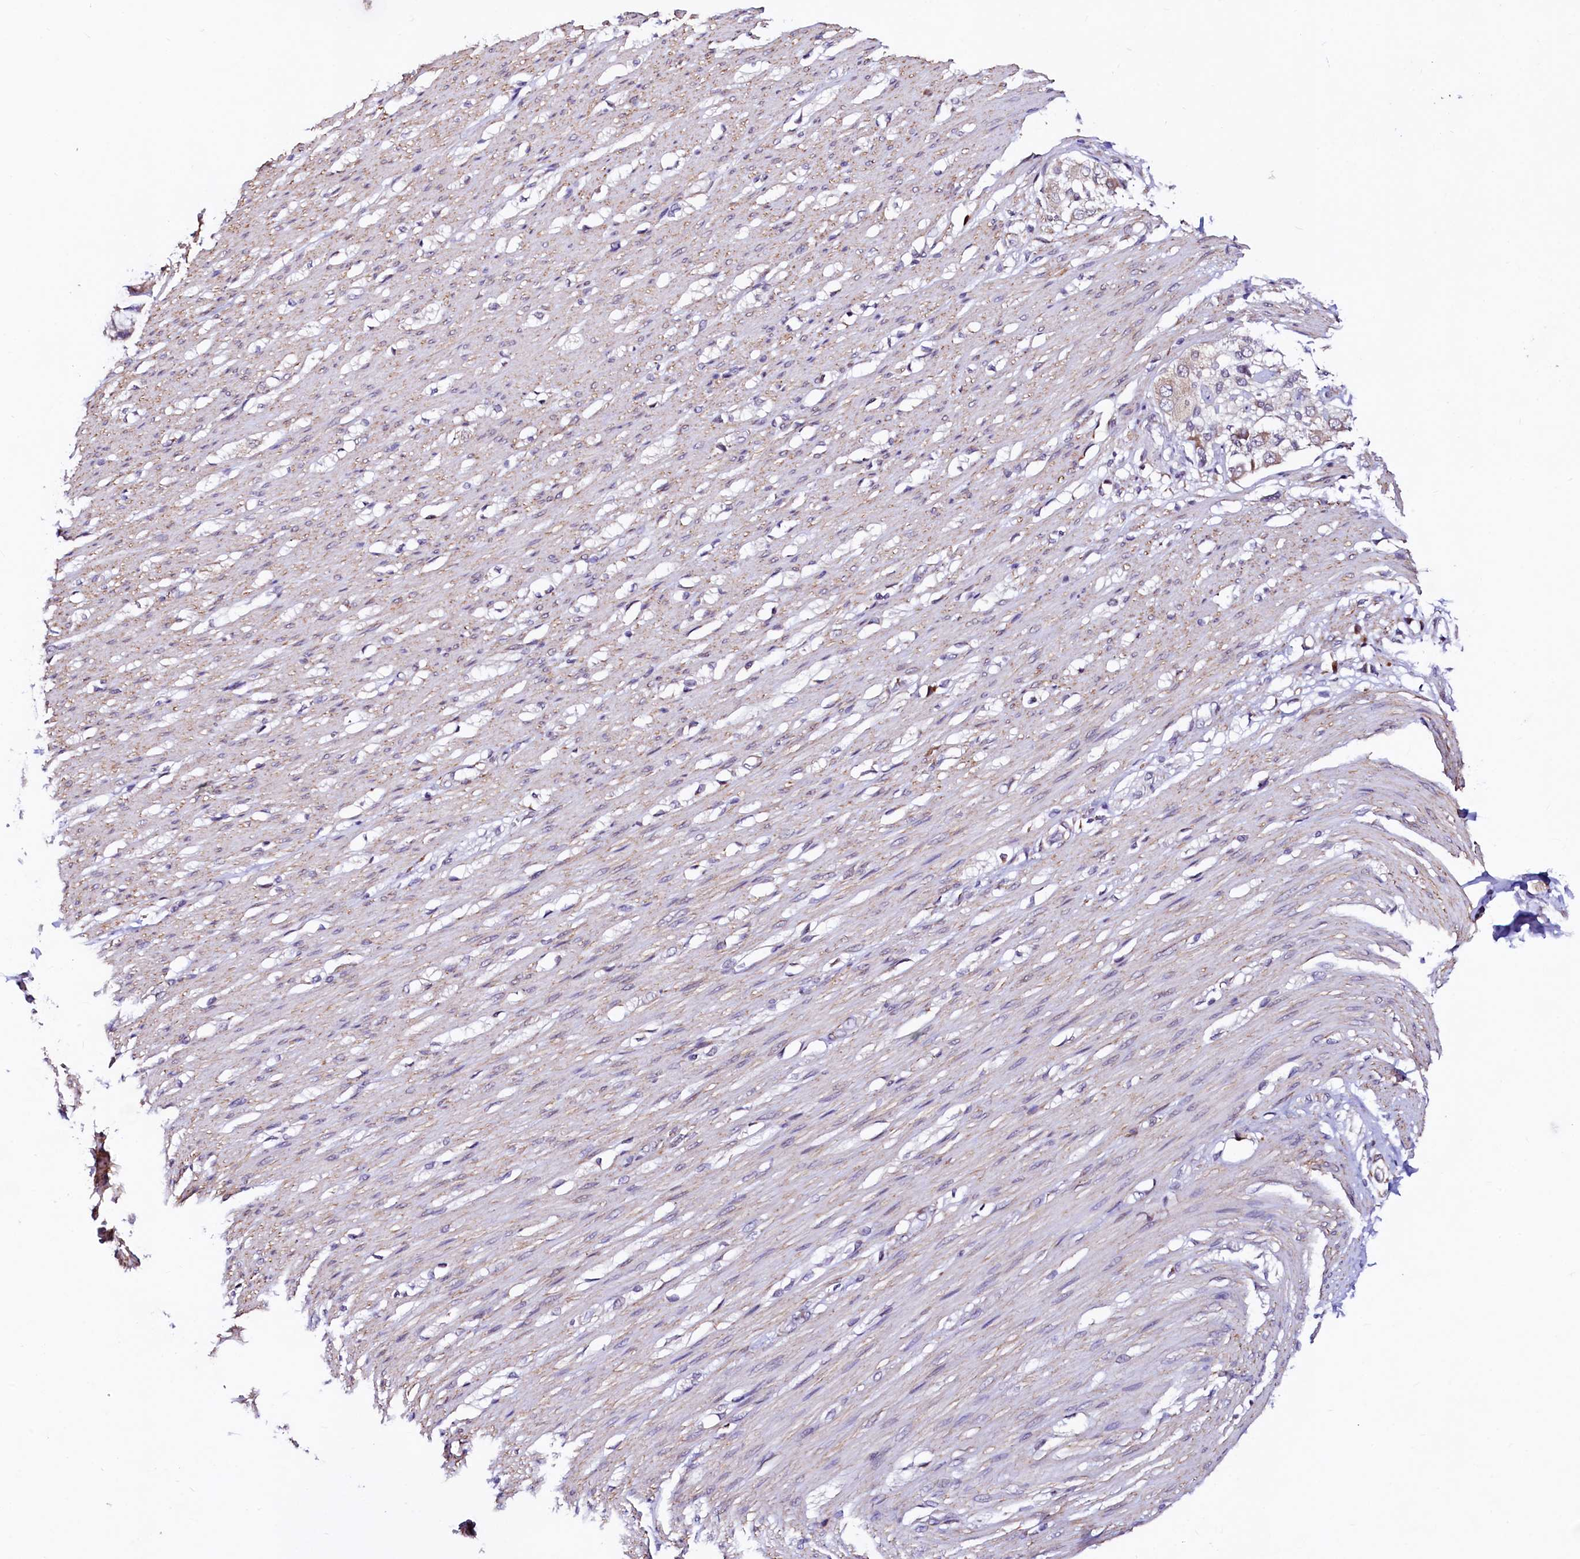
{"staining": {"intensity": "weak", "quantity": "25%-75%", "location": "cytoplasmic/membranous"}, "tissue": "smooth muscle", "cell_type": "Smooth muscle cells", "image_type": "normal", "snomed": [{"axis": "morphology", "description": "Normal tissue, NOS"}, {"axis": "morphology", "description": "Adenocarcinoma, NOS"}, {"axis": "topography", "description": "Colon"}, {"axis": "topography", "description": "Peripheral nerve tissue"}], "caption": "Immunohistochemical staining of unremarkable smooth muscle displays 25%-75% levels of weak cytoplasmic/membranous protein expression in approximately 25%-75% of smooth muscle cells. (DAB (3,3'-diaminobenzidine) = brown stain, brightfield microscopy at high magnification).", "gene": "GPR176", "patient": {"sex": "male", "age": 14}}